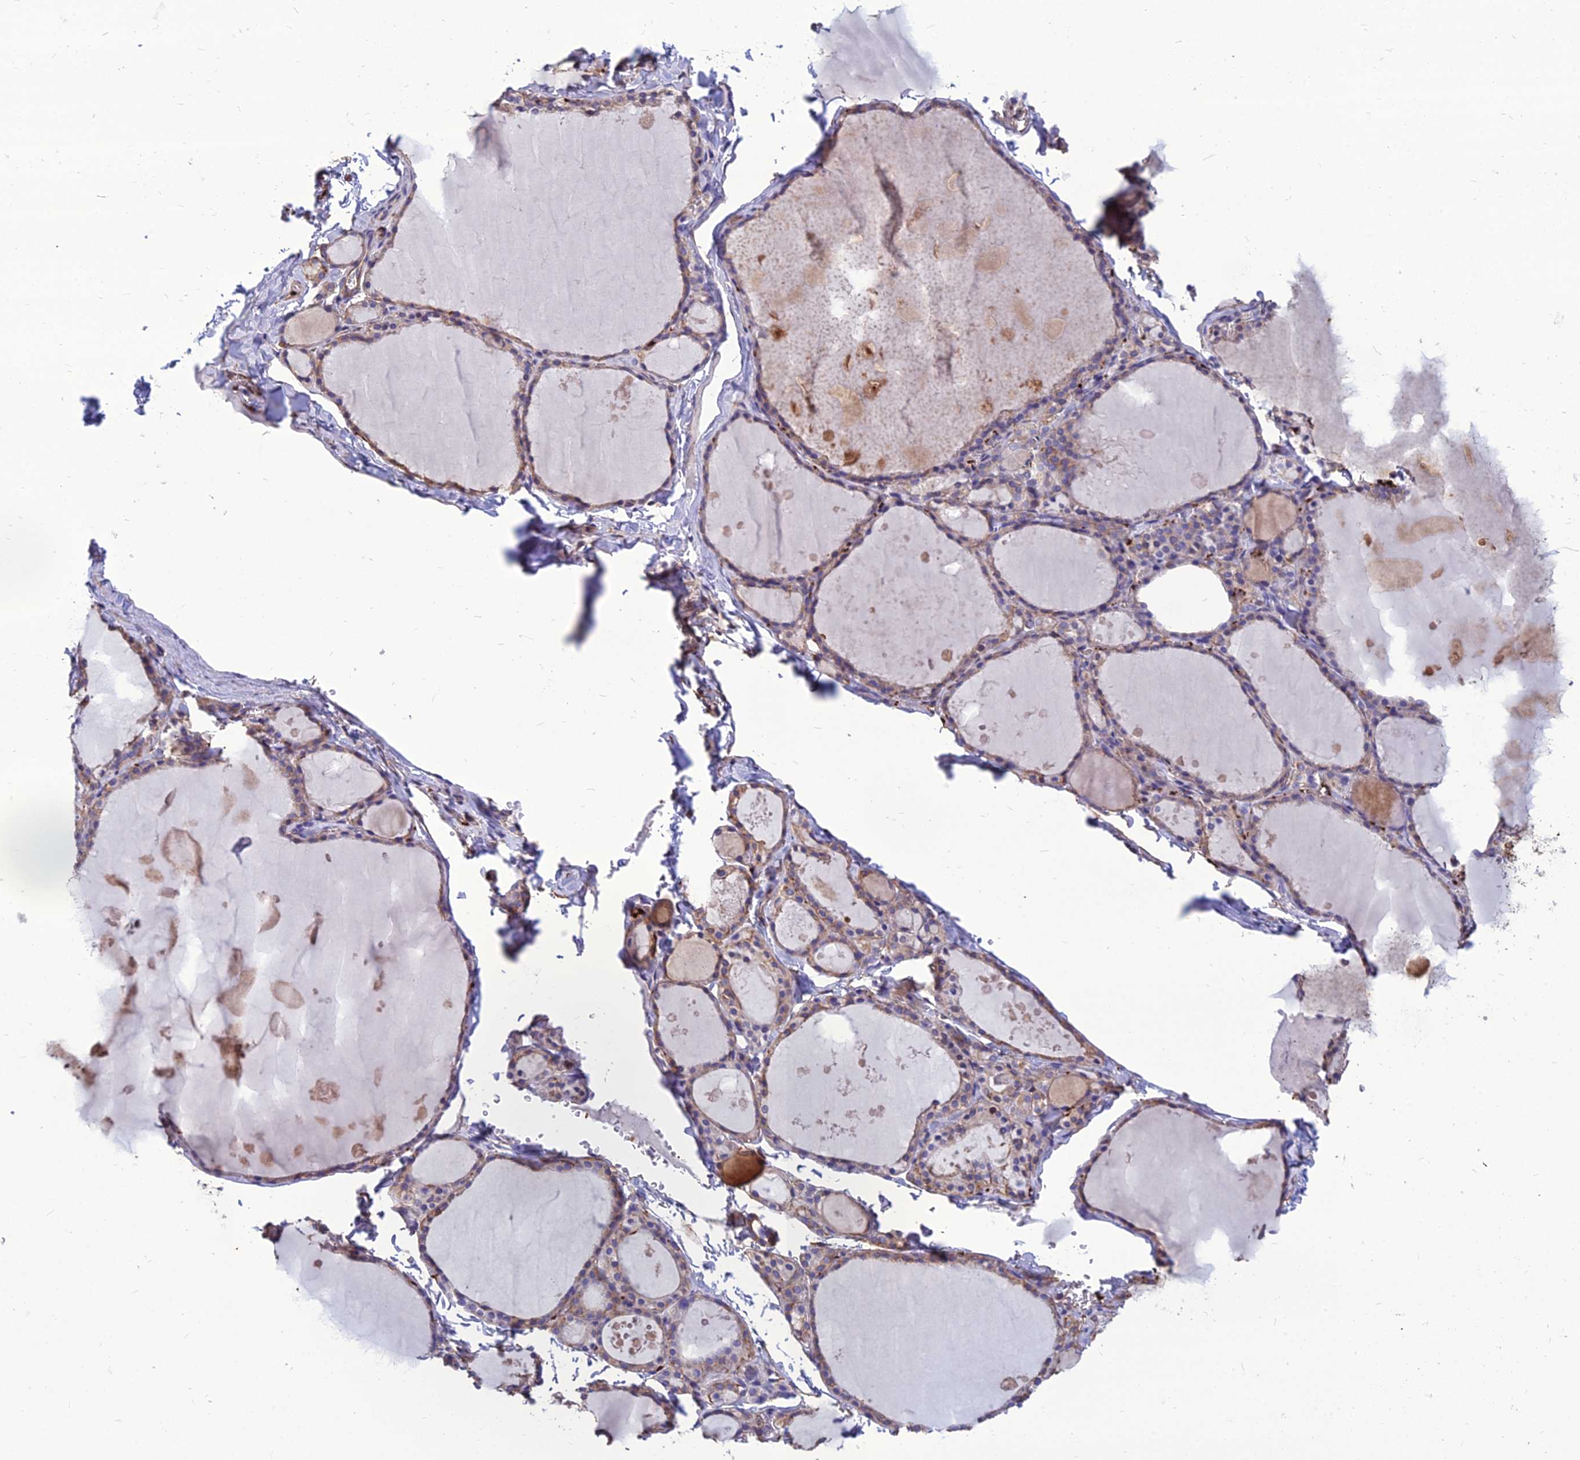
{"staining": {"intensity": "weak", "quantity": "25%-75%", "location": "cytoplasmic/membranous"}, "tissue": "thyroid gland", "cell_type": "Glandular cells", "image_type": "normal", "snomed": [{"axis": "morphology", "description": "Normal tissue, NOS"}, {"axis": "topography", "description": "Thyroid gland"}], "caption": "Weak cytoplasmic/membranous expression for a protein is appreciated in about 25%-75% of glandular cells of normal thyroid gland using immunohistochemistry (IHC).", "gene": "PSMD11", "patient": {"sex": "male", "age": 56}}